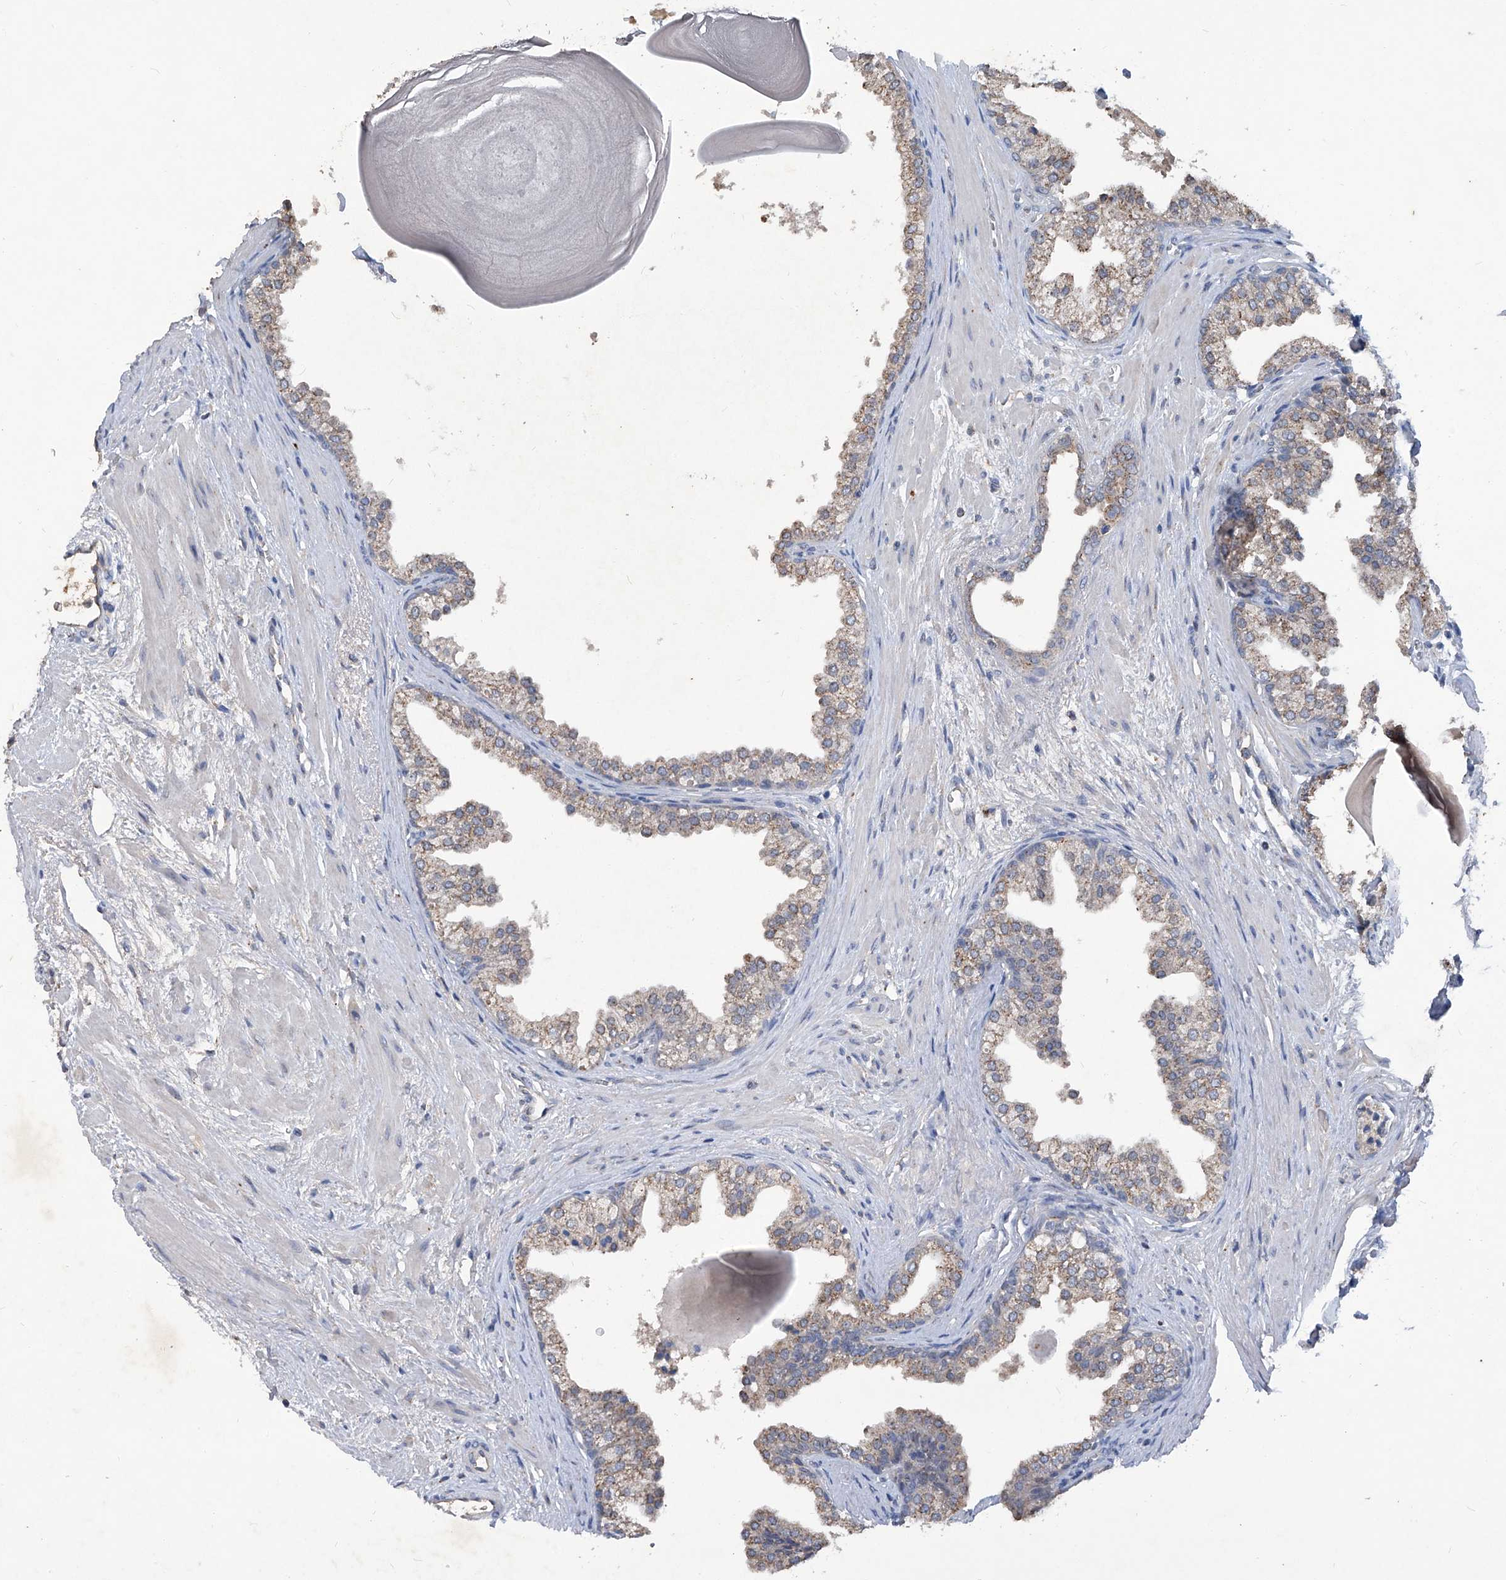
{"staining": {"intensity": "weak", "quantity": "25%-75%", "location": "cytoplasmic/membranous"}, "tissue": "prostate", "cell_type": "Glandular cells", "image_type": "normal", "snomed": [{"axis": "morphology", "description": "Normal tissue, NOS"}, {"axis": "topography", "description": "Prostate"}], "caption": "Brown immunohistochemical staining in normal prostate demonstrates weak cytoplasmic/membranous expression in about 25%-75% of glandular cells. (Brightfield microscopy of DAB IHC at high magnification).", "gene": "PCSK5", "patient": {"sex": "male", "age": 48}}